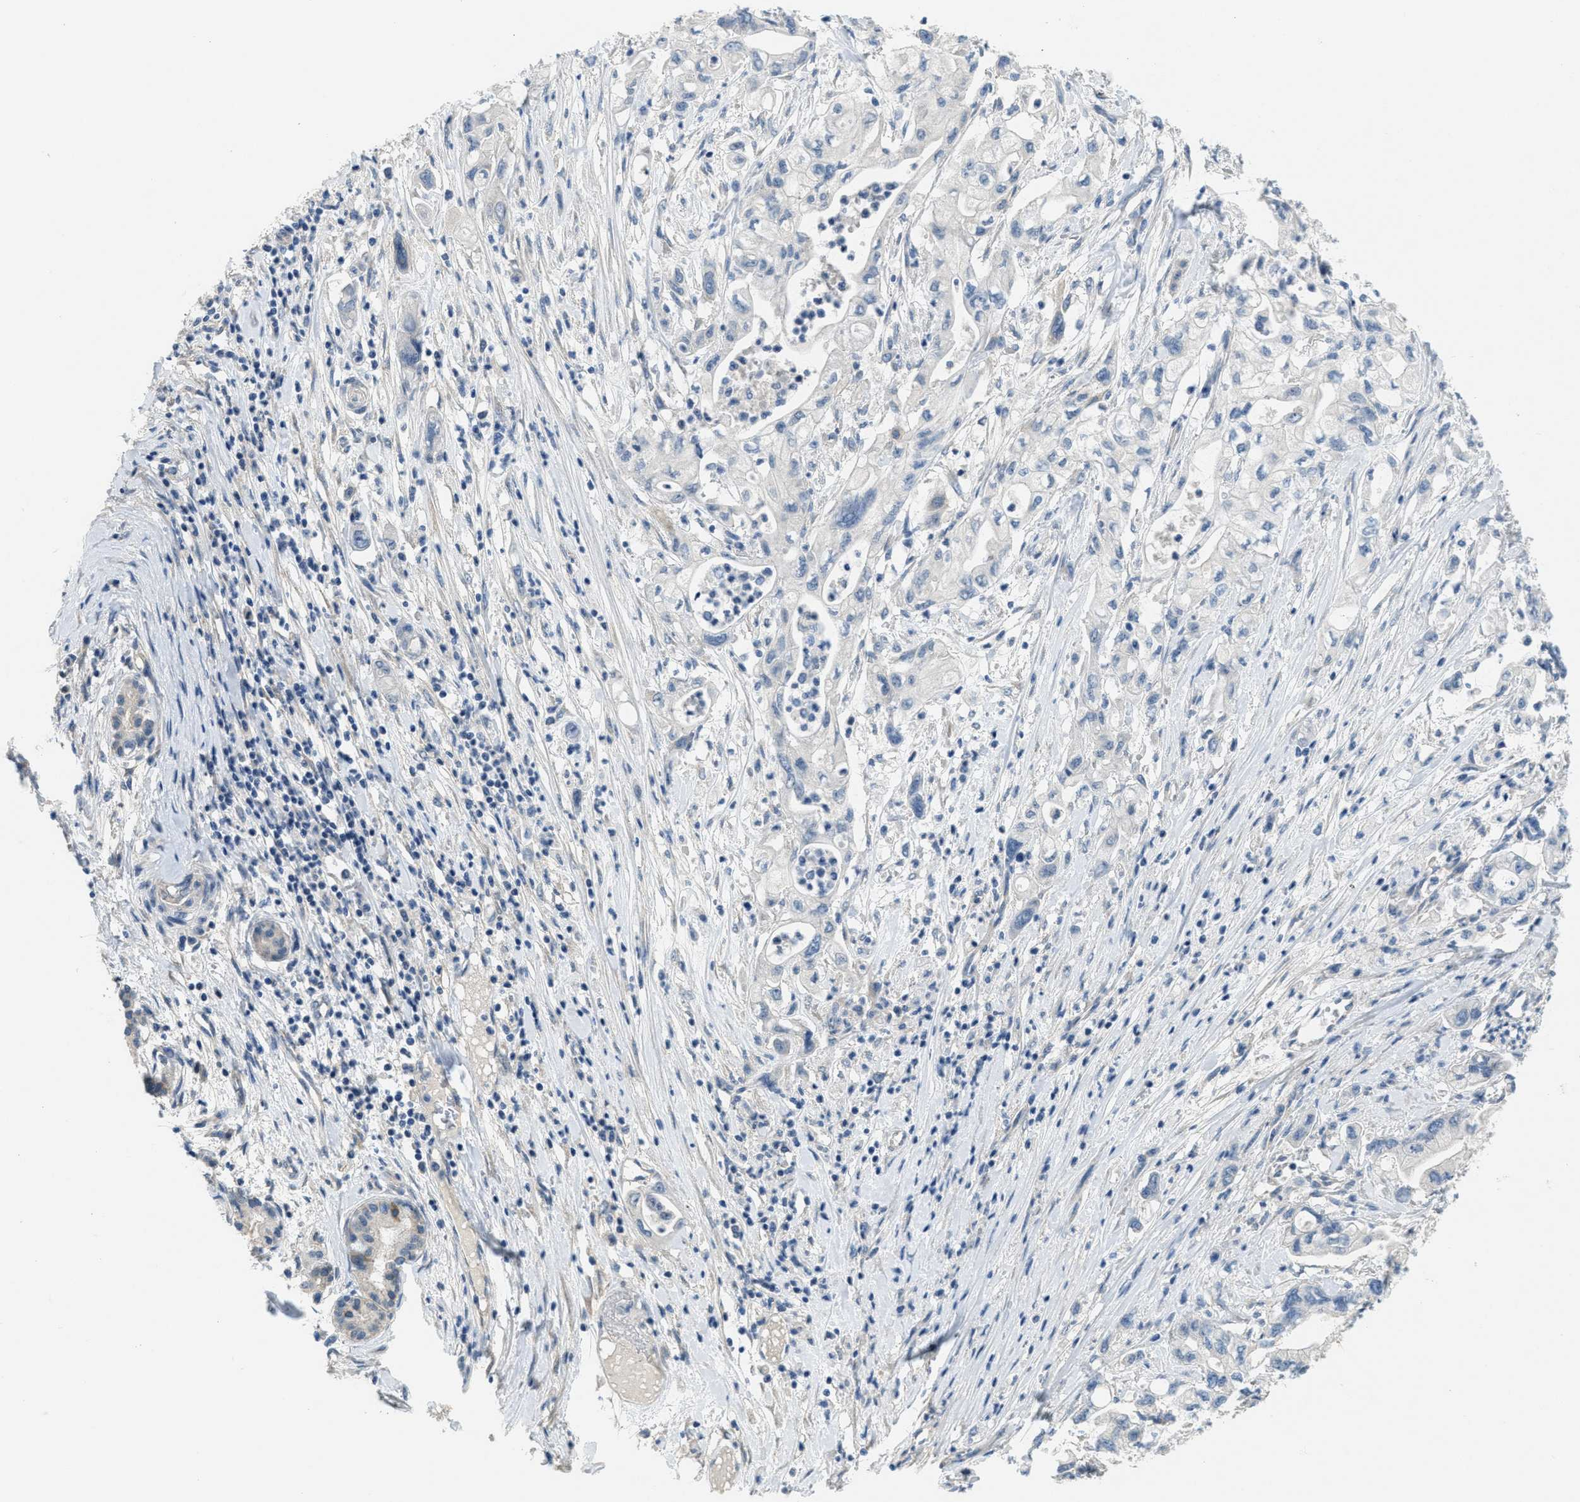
{"staining": {"intensity": "negative", "quantity": "none", "location": "none"}, "tissue": "pancreatic cancer", "cell_type": "Tumor cells", "image_type": "cancer", "snomed": [{"axis": "morphology", "description": "Adenocarcinoma, NOS"}, {"axis": "topography", "description": "Pancreas"}], "caption": "Pancreatic adenocarcinoma stained for a protein using immunohistochemistry (IHC) demonstrates no expression tumor cells.", "gene": "ZFYVE9", "patient": {"sex": "male", "age": 79}}